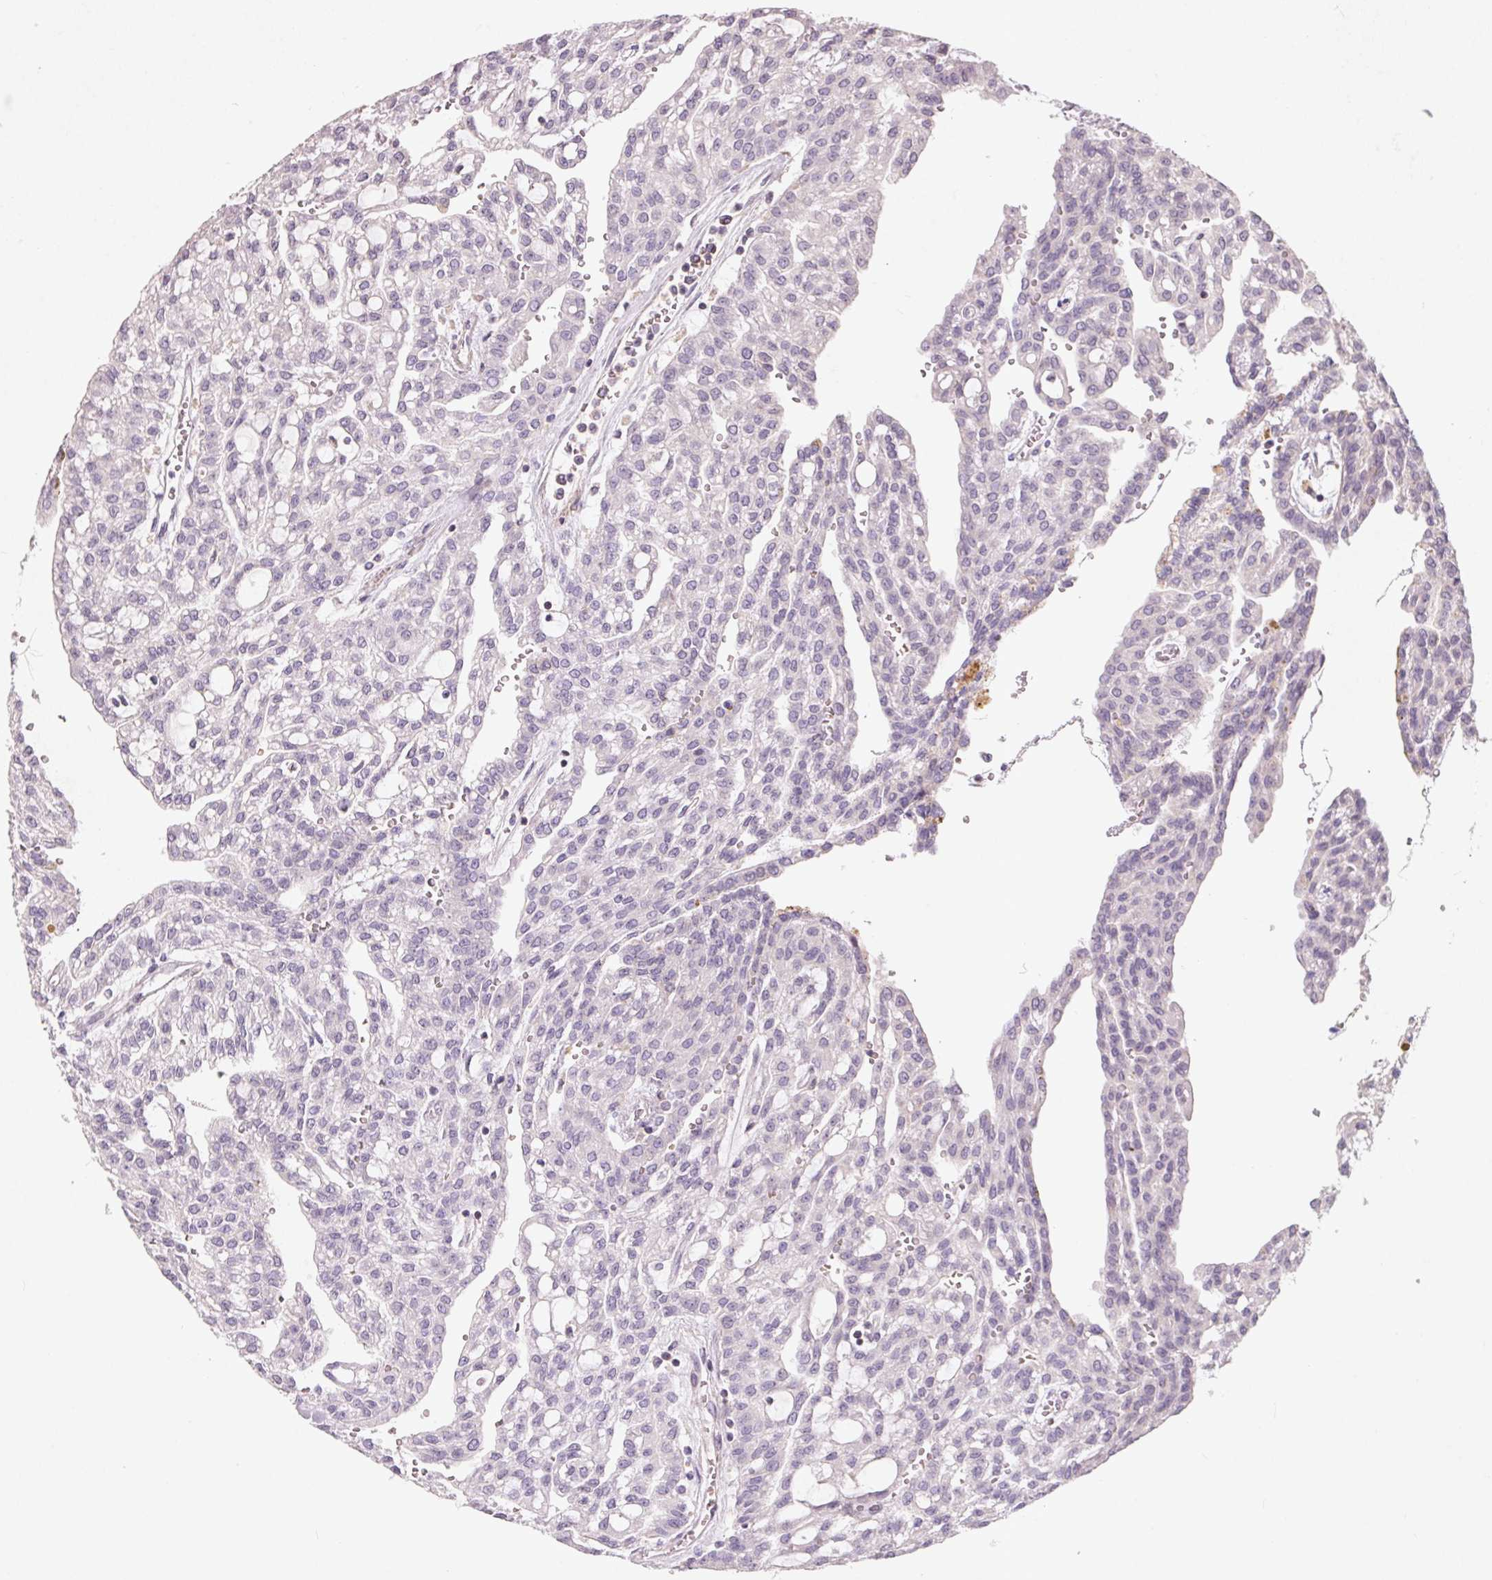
{"staining": {"intensity": "negative", "quantity": "none", "location": "none"}, "tissue": "renal cancer", "cell_type": "Tumor cells", "image_type": "cancer", "snomed": [{"axis": "morphology", "description": "Adenocarcinoma, NOS"}, {"axis": "topography", "description": "Kidney"}], "caption": "Renal adenocarcinoma was stained to show a protein in brown. There is no significant staining in tumor cells.", "gene": "KCNK15", "patient": {"sex": "male", "age": 63}}